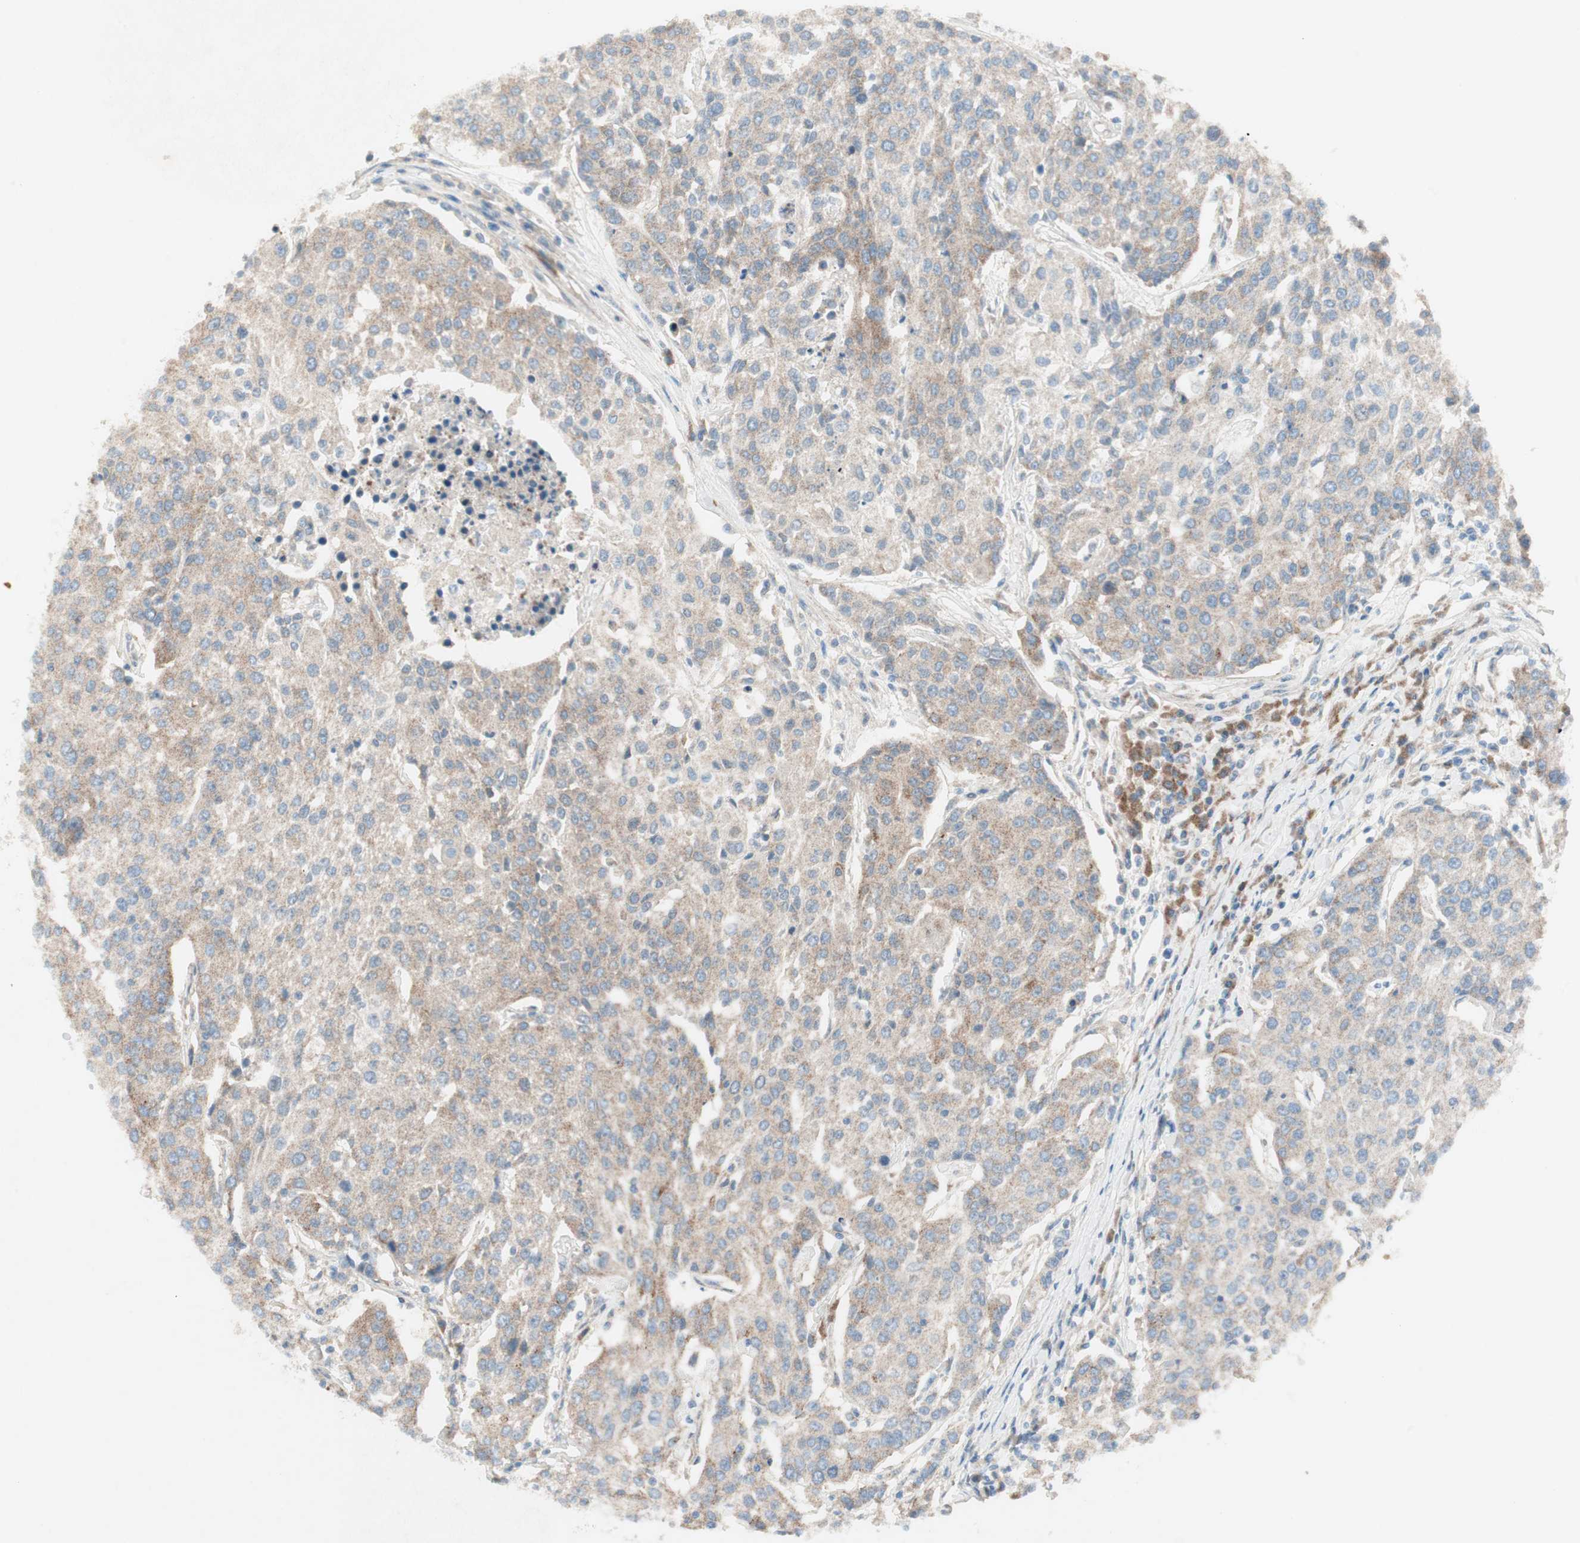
{"staining": {"intensity": "moderate", "quantity": ">75%", "location": "cytoplasmic/membranous"}, "tissue": "urothelial cancer", "cell_type": "Tumor cells", "image_type": "cancer", "snomed": [{"axis": "morphology", "description": "Urothelial carcinoma, High grade"}, {"axis": "topography", "description": "Urinary bladder"}], "caption": "High-magnification brightfield microscopy of urothelial cancer stained with DAB (3,3'-diaminobenzidine) (brown) and counterstained with hematoxylin (blue). tumor cells exhibit moderate cytoplasmic/membranous positivity is seen in approximately>75% of cells.", "gene": "CCL14", "patient": {"sex": "female", "age": 85}}